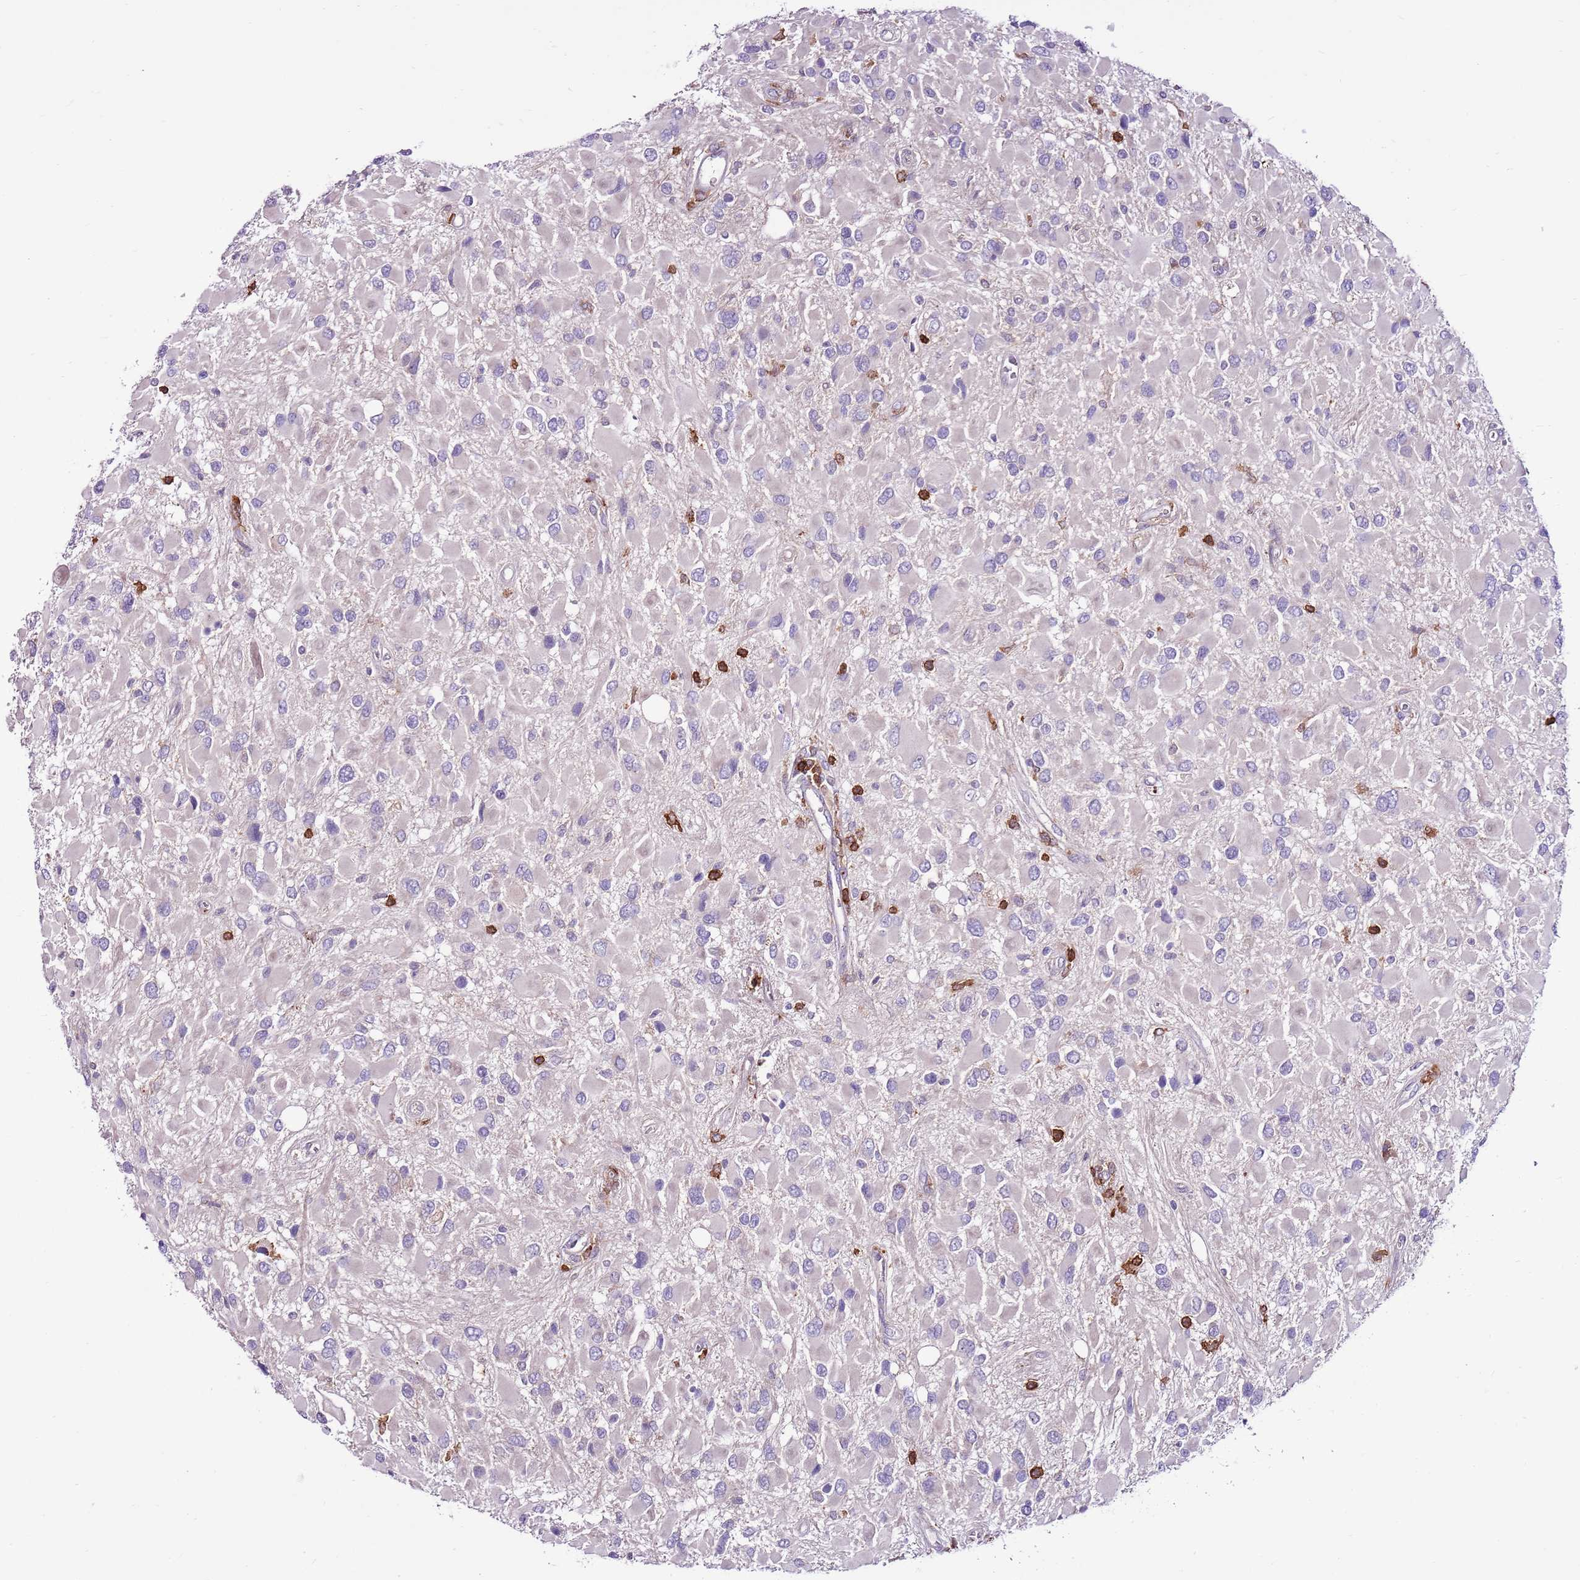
{"staining": {"intensity": "negative", "quantity": "none", "location": "none"}, "tissue": "glioma", "cell_type": "Tumor cells", "image_type": "cancer", "snomed": [{"axis": "morphology", "description": "Glioma, malignant, High grade"}, {"axis": "topography", "description": "Brain"}], "caption": "High power microscopy histopathology image of an immunohistochemistry micrograph of glioma, revealing no significant positivity in tumor cells. (DAB (3,3'-diaminobenzidine) IHC visualized using brightfield microscopy, high magnification).", "gene": "ZSWIM1", "patient": {"sex": "male", "age": 53}}